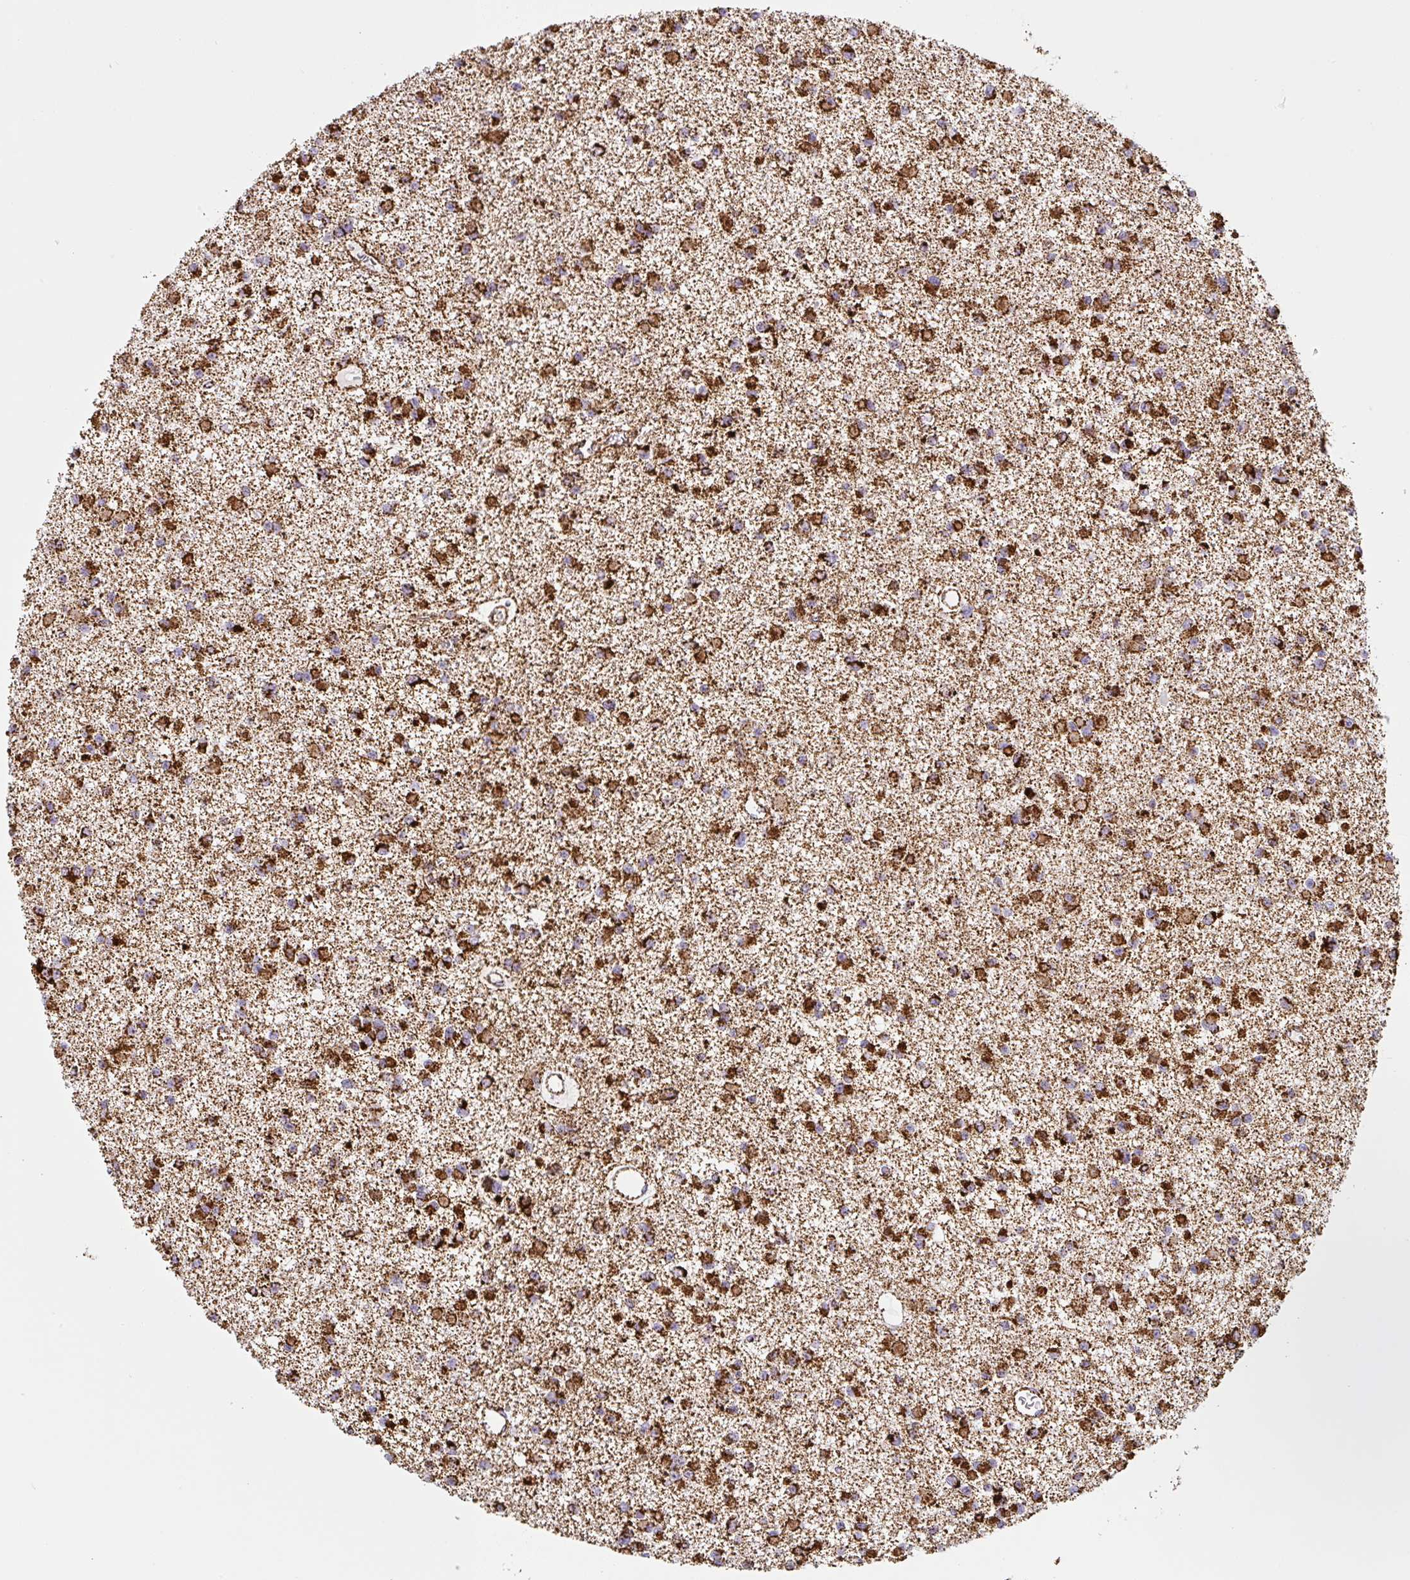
{"staining": {"intensity": "strong", "quantity": ">75%", "location": "cytoplasmic/membranous"}, "tissue": "glioma", "cell_type": "Tumor cells", "image_type": "cancer", "snomed": [{"axis": "morphology", "description": "Glioma, malignant, Low grade"}, {"axis": "topography", "description": "Brain"}], "caption": "Immunohistochemistry micrograph of neoplastic tissue: low-grade glioma (malignant) stained using immunohistochemistry (IHC) demonstrates high levels of strong protein expression localized specifically in the cytoplasmic/membranous of tumor cells, appearing as a cytoplasmic/membranous brown color.", "gene": "ATP5F1A", "patient": {"sex": "female", "age": 22}}